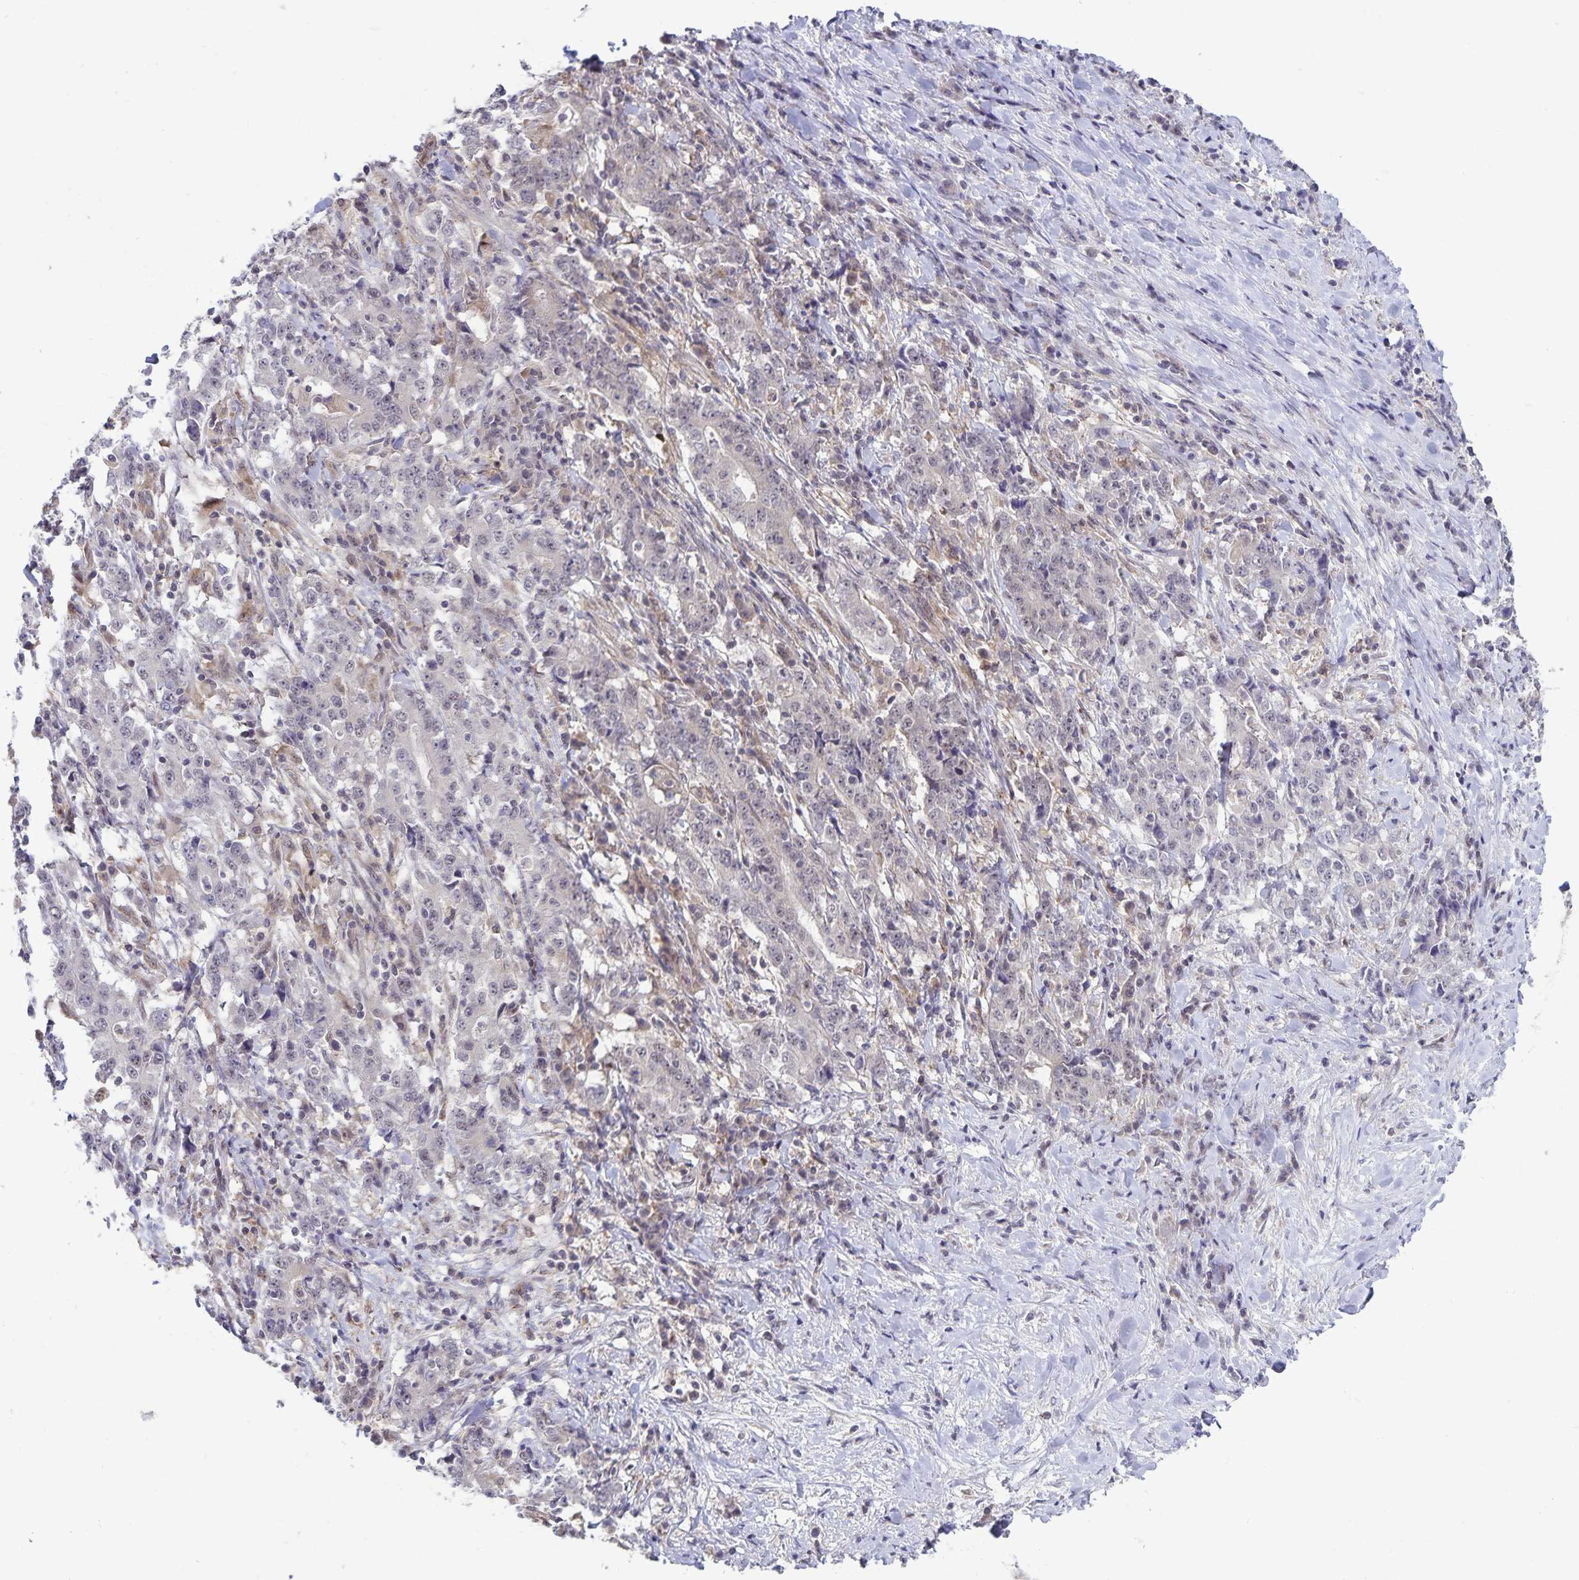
{"staining": {"intensity": "negative", "quantity": "none", "location": "none"}, "tissue": "stomach cancer", "cell_type": "Tumor cells", "image_type": "cancer", "snomed": [{"axis": "morphology", "description": "Normal tissue, NOS"}, {"axis": "morphology", "description": "Adenocarcinoma, NOS"}, {"axis": "topography", "description": "Stomach, upper"}, {"axis": "topography", "description": "Stomach"}], "caption": "High magnification brightfield microscopy of adenocarcinoma (stomach) stained with DAB (3,3'-diaminobenzidine) (brown) and counterstained with hematoxylin (blue): tumor cells show no significant staining.", "gene": "EXOC6B", "patient": {"sex": "male", "age": 59}}